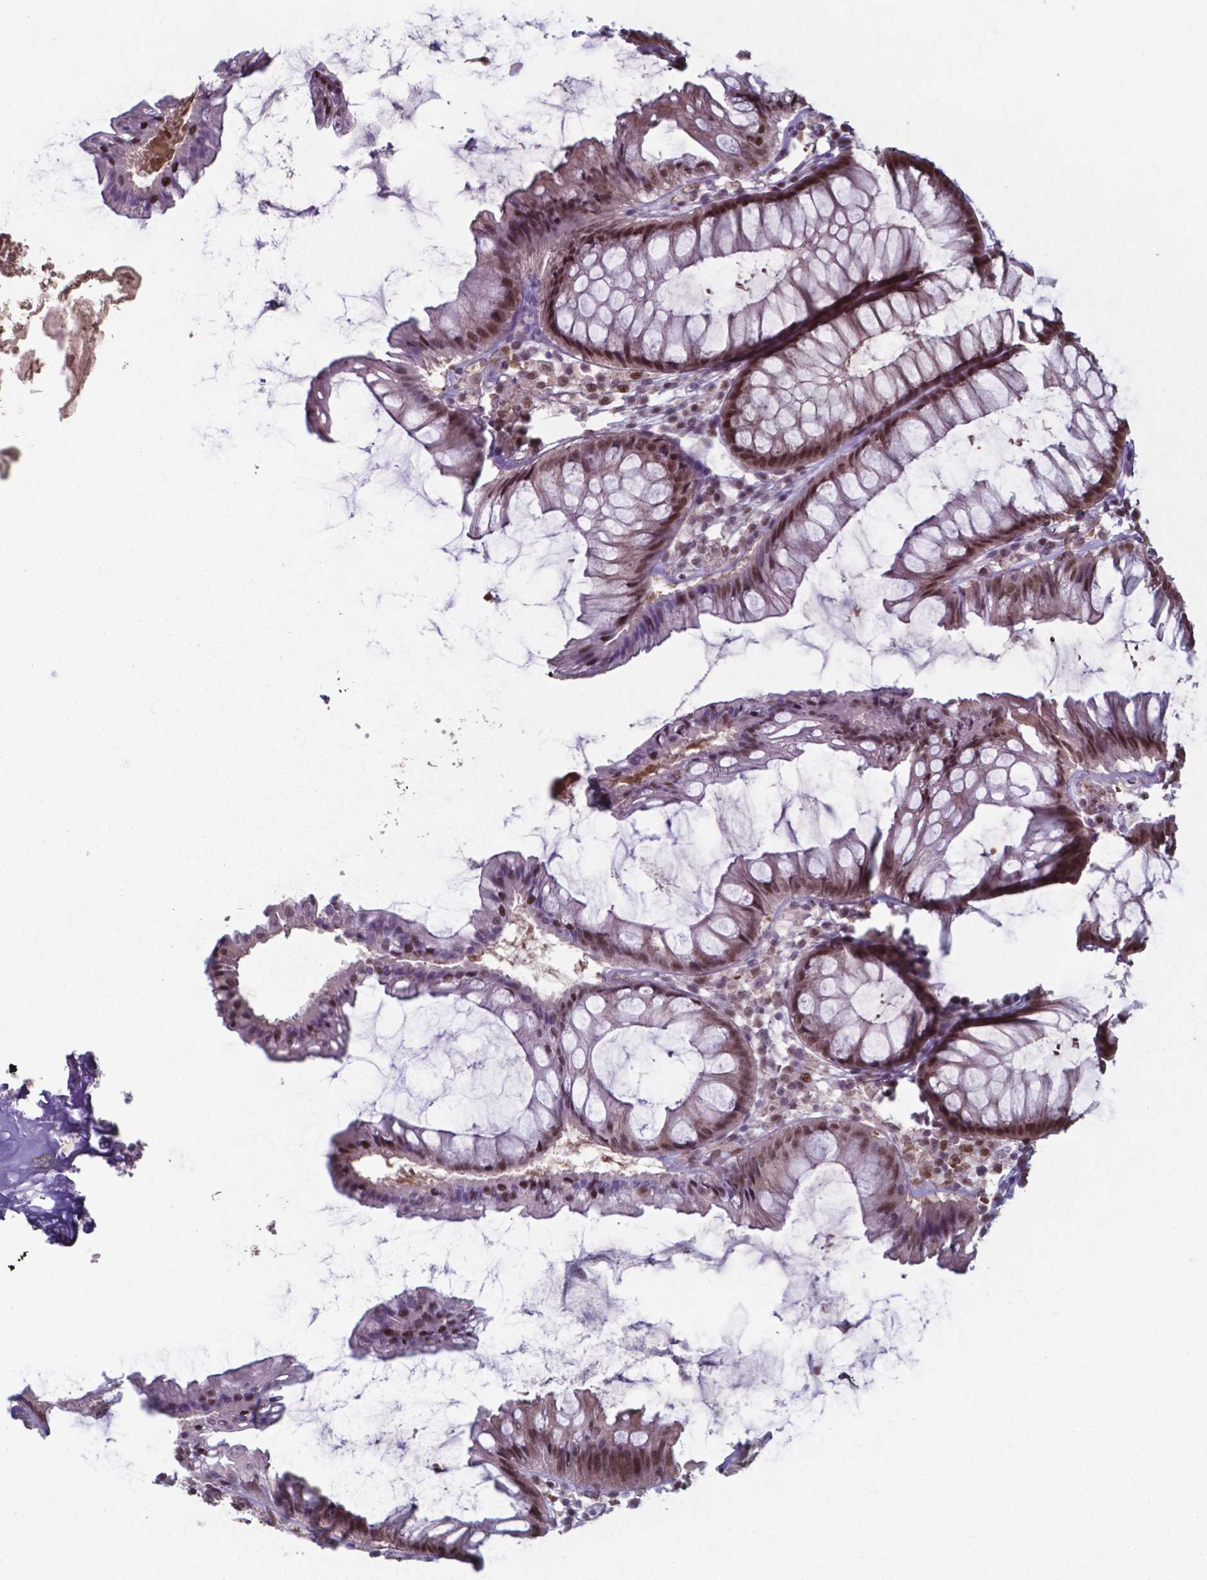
{"staining": {"intensity": "weak", "quantity": "25%-75%", "location": "nuclear"}, "tissue": "colon", "cell_type": "Endothelial cells", "image_type": "normal", "snomed": [{"axis": "morphology", "description": "Normal tissue, NOS"}, {"axis": "morphology", "description": "Adenocarcinoma, NOS"}, {"axis": "topography", "description": "Colon"}], "caption": "A micrograph of human colon stained for a protein exhibits weak nuclear brown staining in endothelial cells. The staining is performed using DAB (3,3'-diaminobenzidine) brown chromogen to label protein expression. The nuclei are counter-stained blue using hematoxylin.", "gene": "UBA1", "patient": {"sex": "male", "age": 65}}